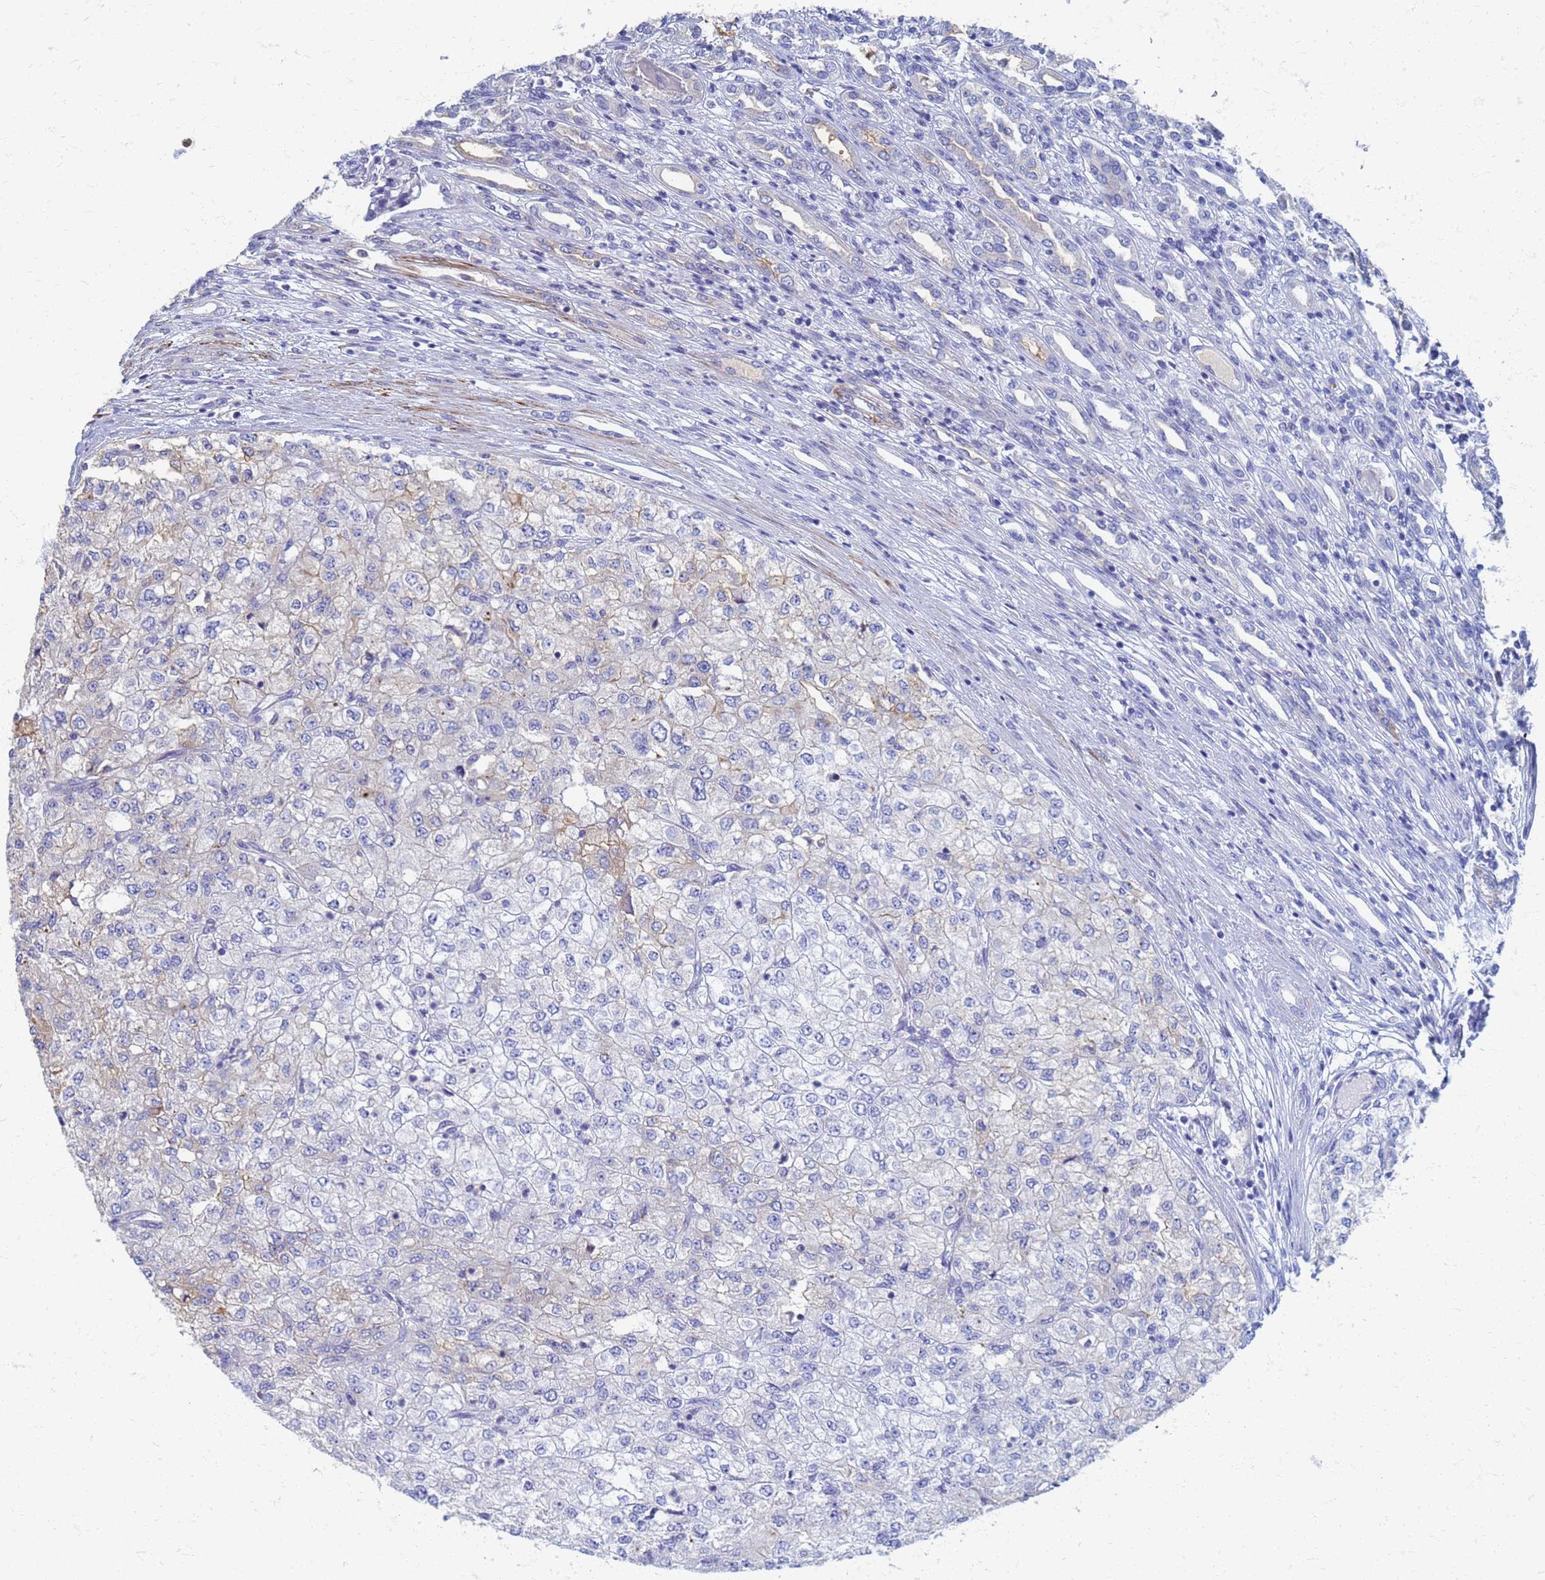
{"staining": {"intensity": "weak", "quantity": "<25%", "location": "cytoplasmic/membranous"}, "tissue": "renal cancer", "cell_type": "Tumor cells", "image_type": "cancer", "snomed": [{"axis": "morphology", "description": "Adenocarcinoma, NOS"}, {"axis": "topography", "description": "Kidney"}], "caption": "Immunohistochemistry (IHC) image of neoplastic tissue: human renal cancer (adenocarcinoma) stained with DAB exhibits no significant protein staining in tumor cells.", "gene": "ATPAF1", "patient": {"sex": "female", "age": 54}}